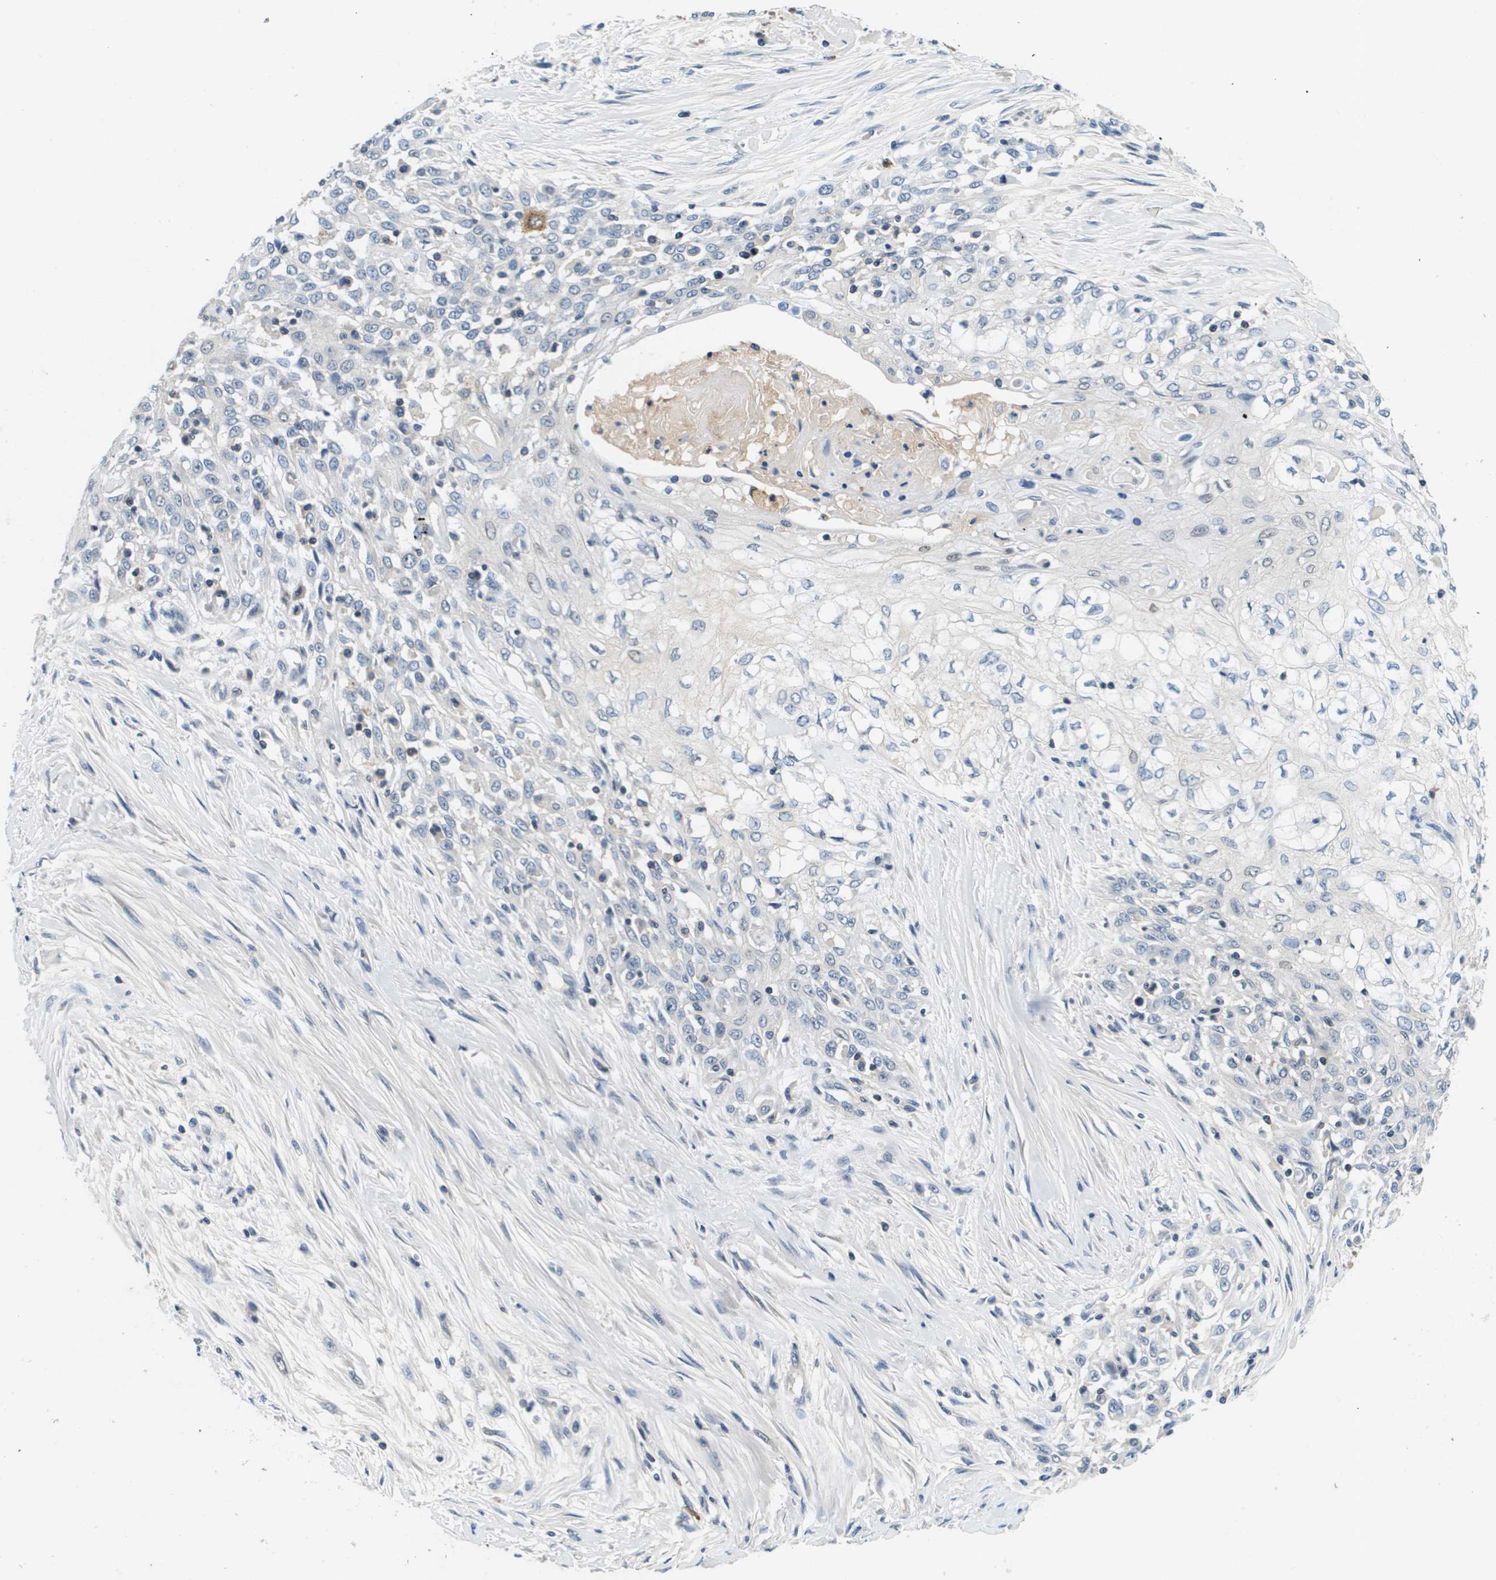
{"staining": {"intensity": "negative", "quantity": "none", "location": "none"}, "tissue": "skin cancer", "cell_type": "Tumor cells", "image_type": "cancer", "snomed": [{"axis": "morphology", "description": "Squamous cell carcinoma, NOS"}, {"axis": "morphology", "description": "Squamous cell carcinoma, metastatic, NOS"}, {"axis": "topography", "description": "Skin"}, {"axis": "topography", "description": "Lymph node"}], "caption": "Immunohistochemistry (IHC) histopathology image of neoplastic tissue: human squamous cell carcinoma (skin) stained with DAB (3,3'-diaminobenzidine) reveals no significant protein expression in tumor cells. The staining was performed using DAB to visualize the protein expression in brown, while the nuclei were stained in blue with hematoxylin (Magnification: 20x).", "gene": "KCNQ5", "patient": {"sex": "male", "age": 75}}